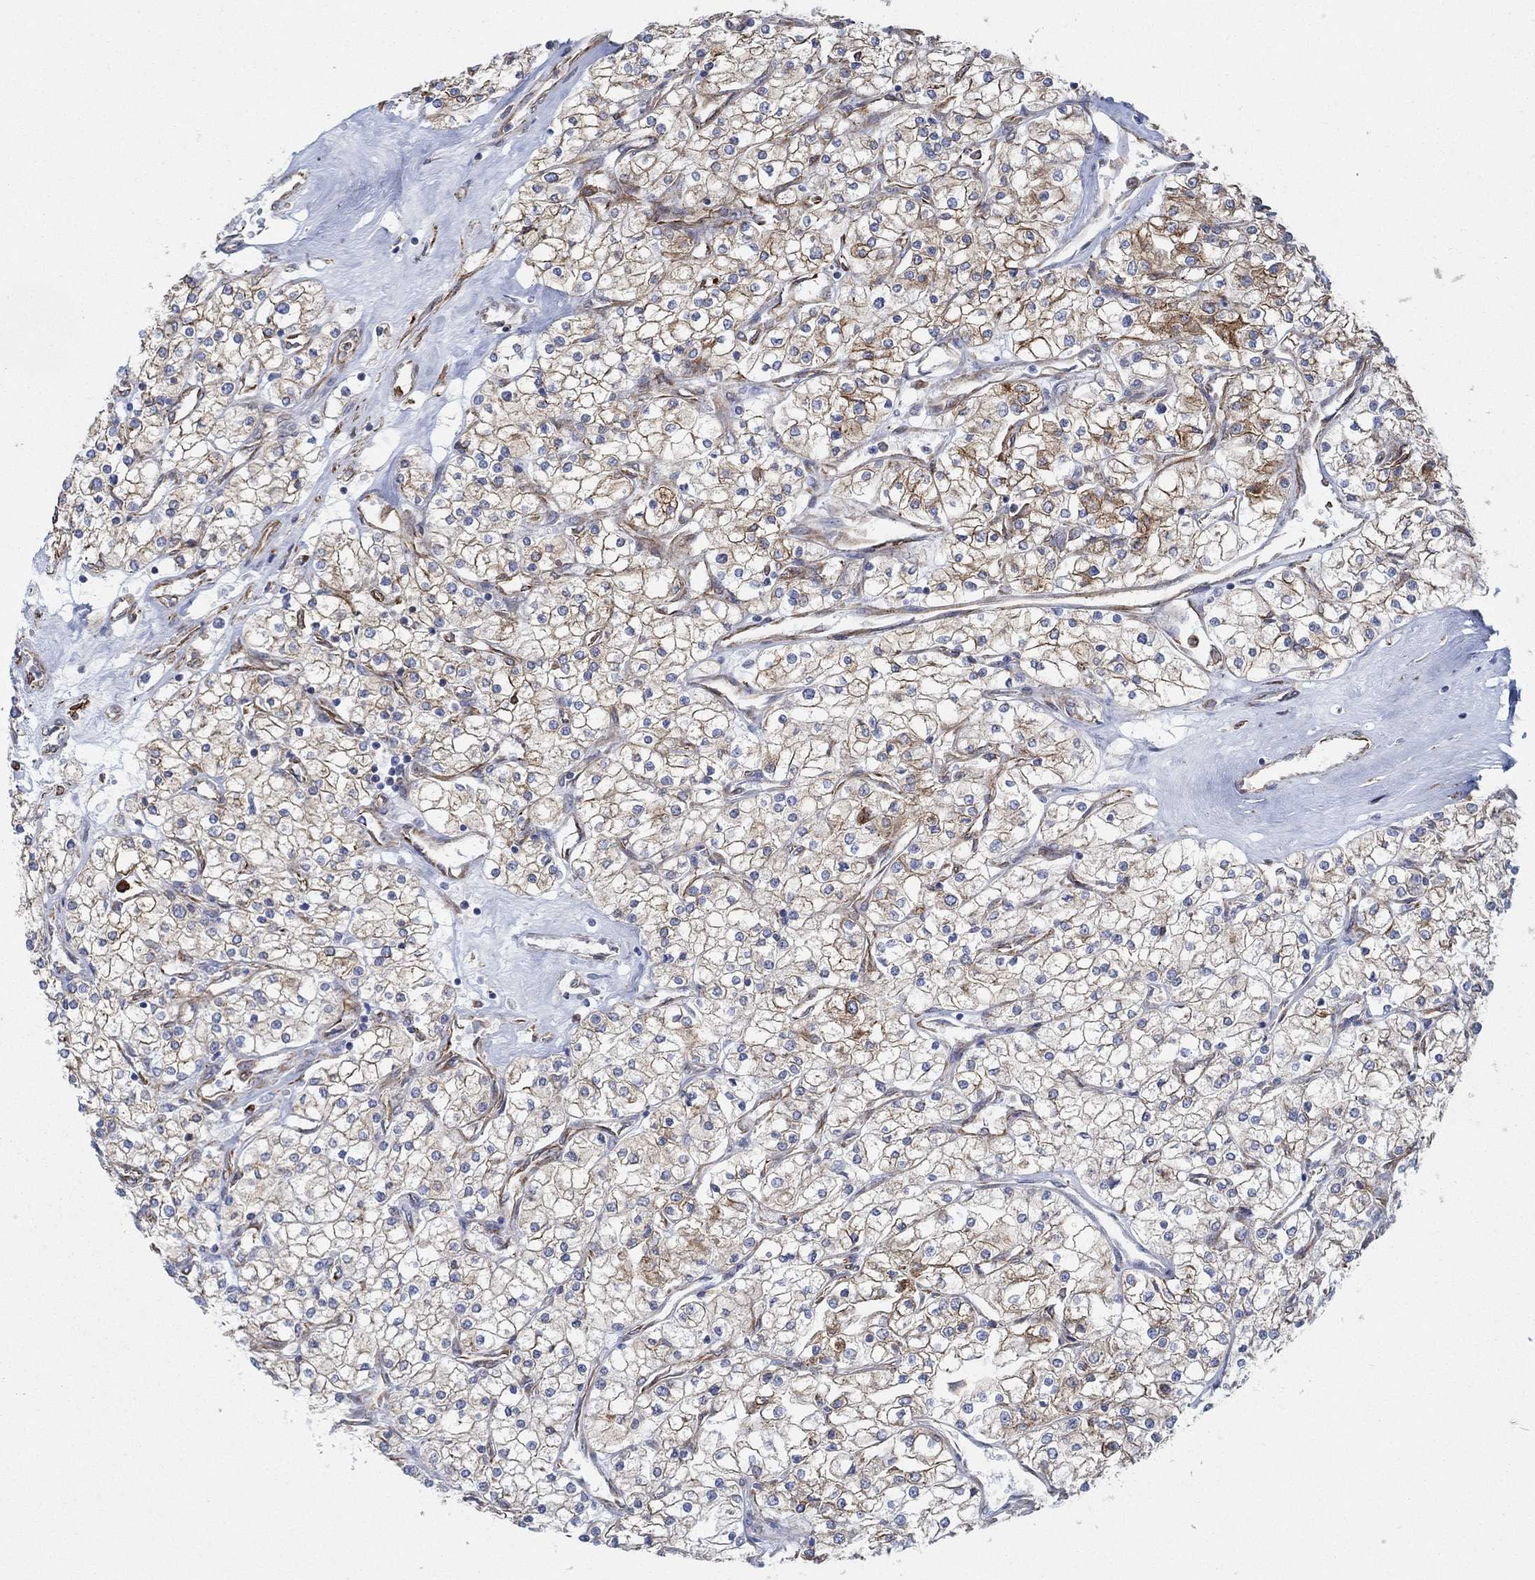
{"staining": {"intensity": "weak", "quantity": "25%-75%", "location": "cytoplasmic/membranous"}, "tissue": "renal cancer", "cell_type": "Tumor cells", "image_type": "cancer", "snomed": [{"axis": "morphology", "description": "Adenocarcinoma, NOS"}, {"axis": "topography", "description": "Kidney"}], "caption": "Tumor cells demonstrate low levels of weak cytoplasmic/membranous expression in about 25%-75% of cells in human renal cancer (adenocarcinoma).", "gene": "STC2", "patient": {"sex": "male", "age": 80}}